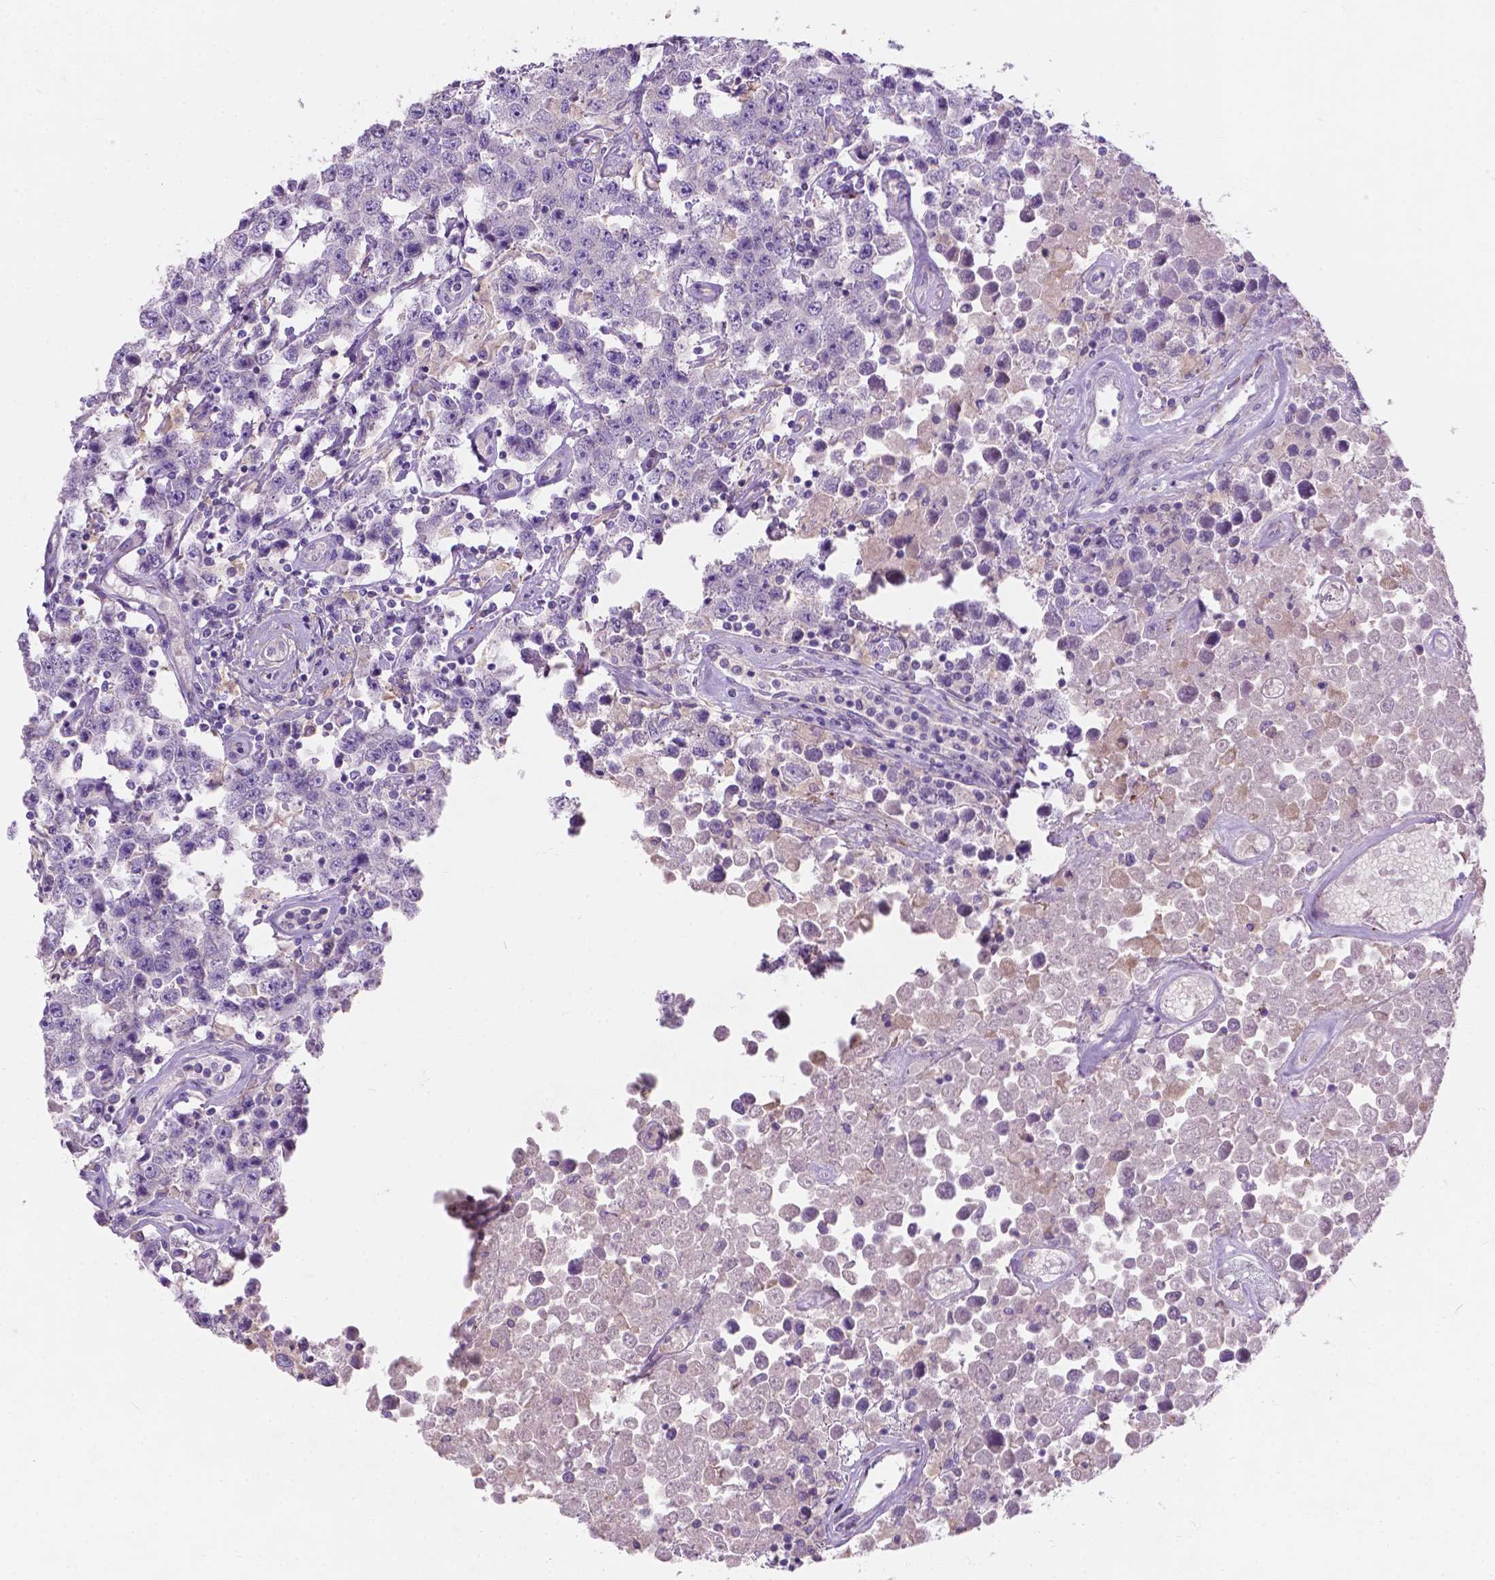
{"staining": {"intensity": "negative", "quantity": "none", "location": "none"}, "tissue": "testis cancer", "cell_type": "Tumor cells", "image_type": "cancer", "snomed": [{"axis": "morphology", "description": "Seminoma, NOS"}, {"axis": "topography", "description": "Testis"}], "caption": "Protein analysis of testis cancer (seminoma) exhibits no significant expression in tumor cells. (Stains: DAB (3,3'-diaminobenzidine) immunohistochemistry with hematoxylin counter stain, Microscopy: brightfield microscopy at high magnification).", "gene": "NOXO1", "patient": {"sex": "male", "age": 52}}